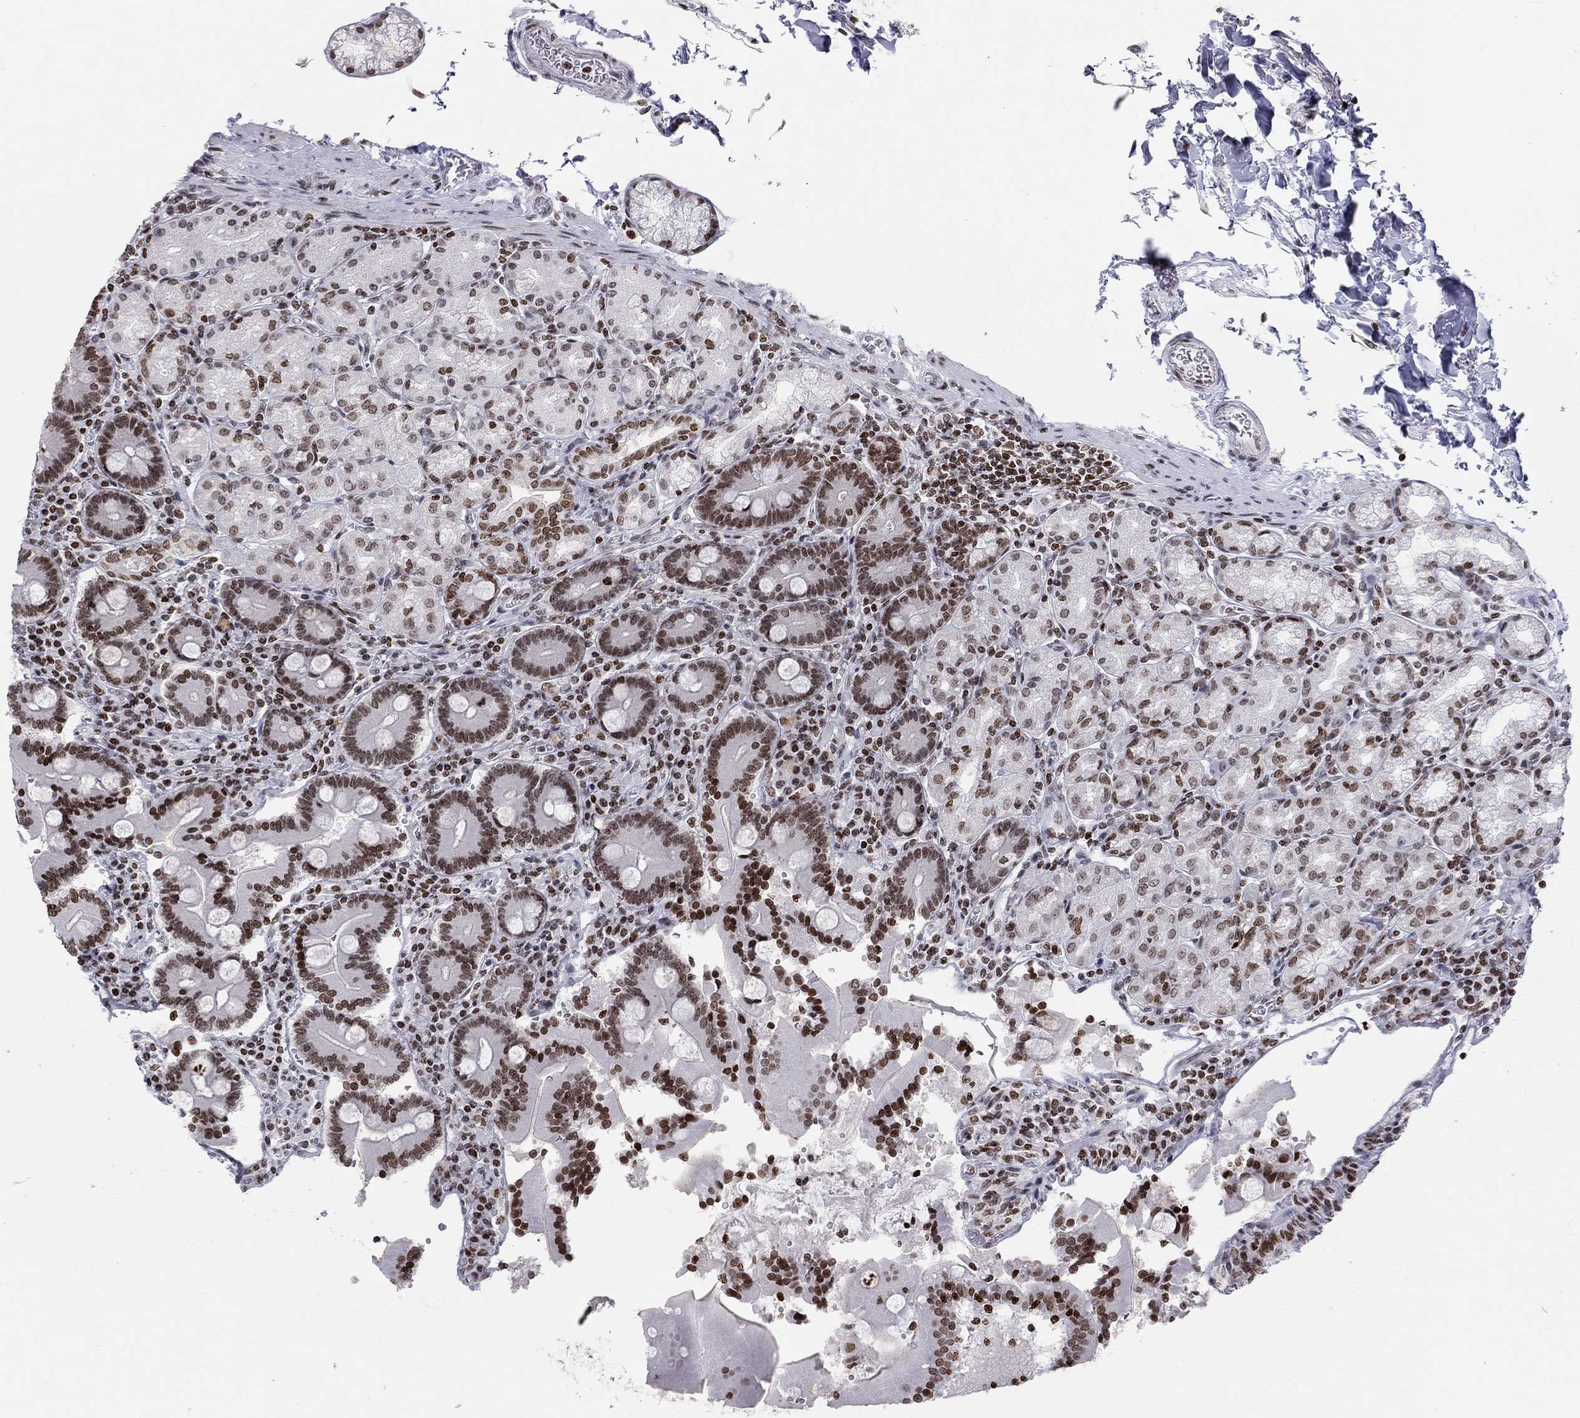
{"staining": {"intensity": "strong", "quantity": ">75%", "location": "nuclear"}, "tissue": "duodenum", "cell_type": "Glandular cells", "image_type": "normal", "snomed": [{"axis": "morphology", "description": "Normal tissue, NOS"}, {"axis": "topography", "description": "Duodenum"}], "caption": "Approximately >75% of glandular cells in benign duodenum reveal strong nuclear protein staining as visualized by brown immunohistochemical staining.", "gene": "H2AX", "patient": {"sex": "female", "age": 62}}